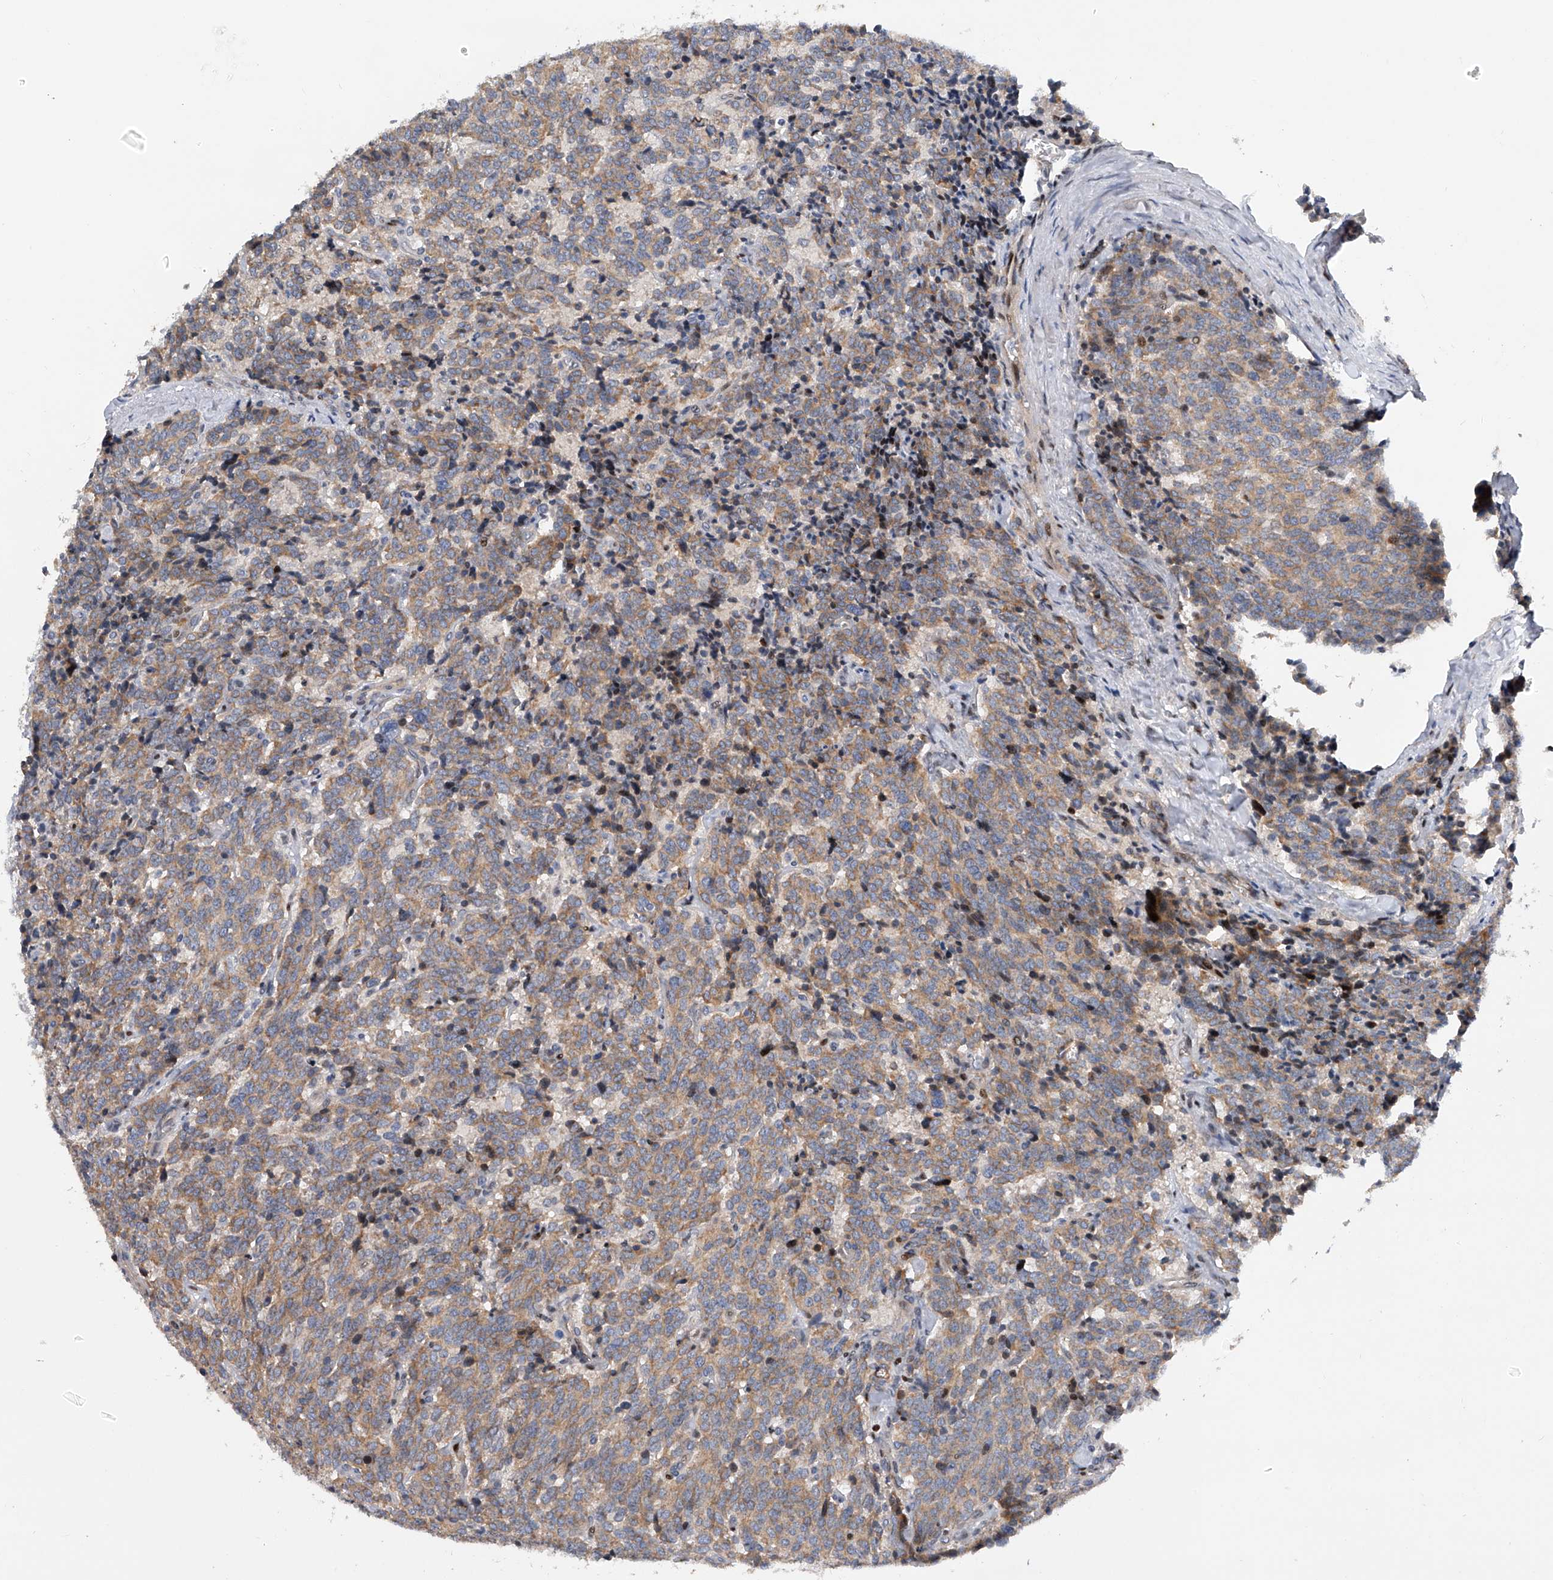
{"staining": {"intensity": "weak", "quantity": "25%-75%", "location": "cytoplasmic/membranous"}, "tissue": "carcinoid", "cell_type": "Tumor cells", "image_type": "cancer", "snomed": [{"axis": "morphology", "description": "Carcinoid, malignant, NOS"}, {"axis": "topography", "description": "Lung"}], "caption": "Immunohistochemistry (DAB (3,3'-diaminobenzidine)) staining of carcinoid reveals weak cytoplasmic/membranous protein staining in approximately 25%-75% of tumor cells. The staining was performed using DAB (3,3'-diaminobenzidine), with brown indicating positive protein expression. Nuclei are stained blue with hematoxylin.", "gene": "CDH12", "patient": {"sex": "female", "age": 46}}